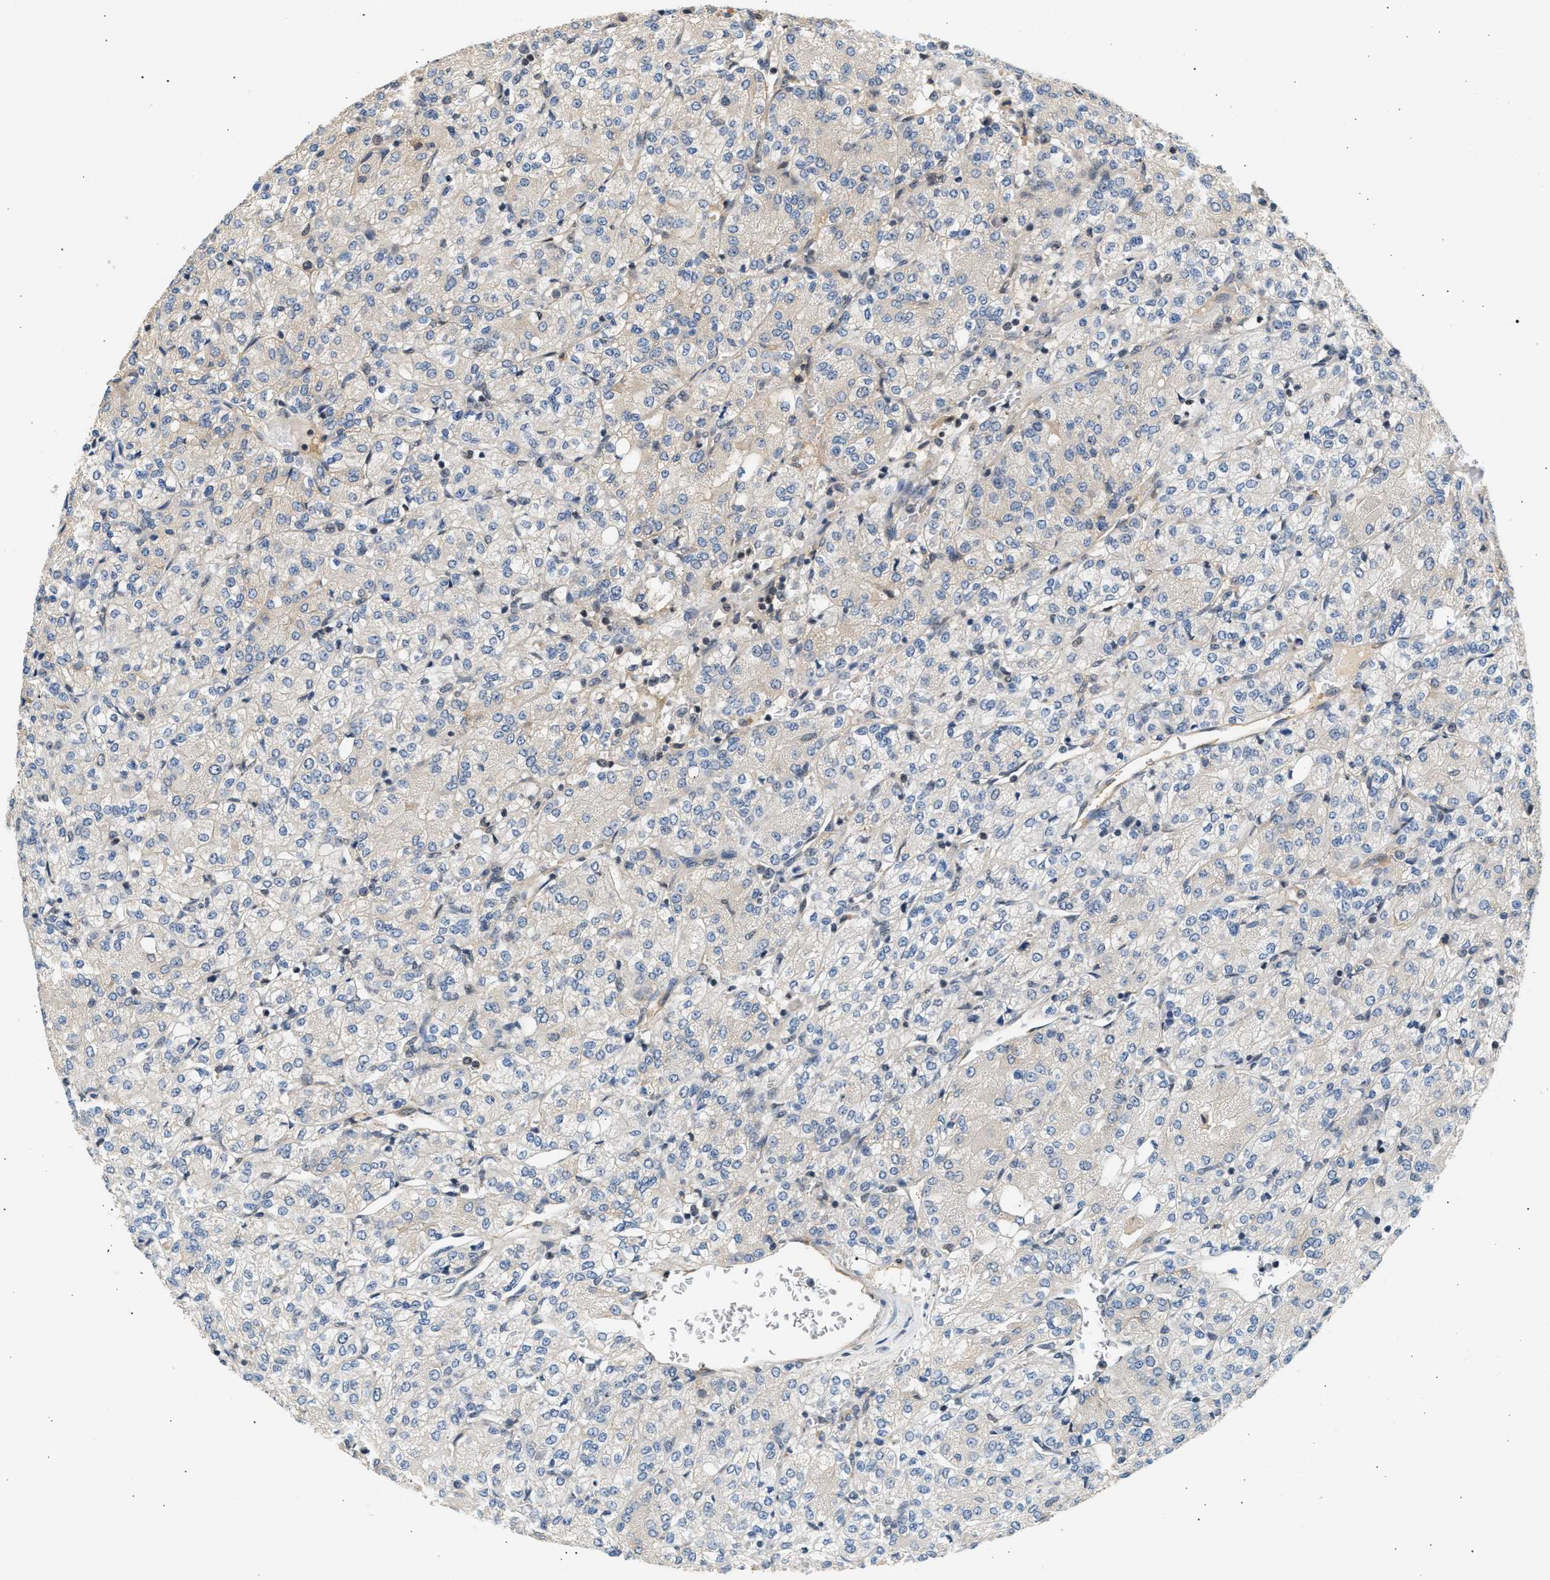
{"staining": {"intensity": "negative", "quantity": "none", "location": "none"}, "tissue": "renal cancer", "cell_type": "Tumor cells", "image_type": "cancer", "snomed": [{"axis": "morphology", "description": "Adenocarcinoma, NOS"}, {"axis": "topography", "description": "Kidney"}], "caption": "DAB (3,3'-diaminobenzidine) immunohistochemical staining of human renal cancer demonstrates no significant expression in tumor cells.", "gene": "WDR31", "patient": {"sex": "male", "age": 77}}